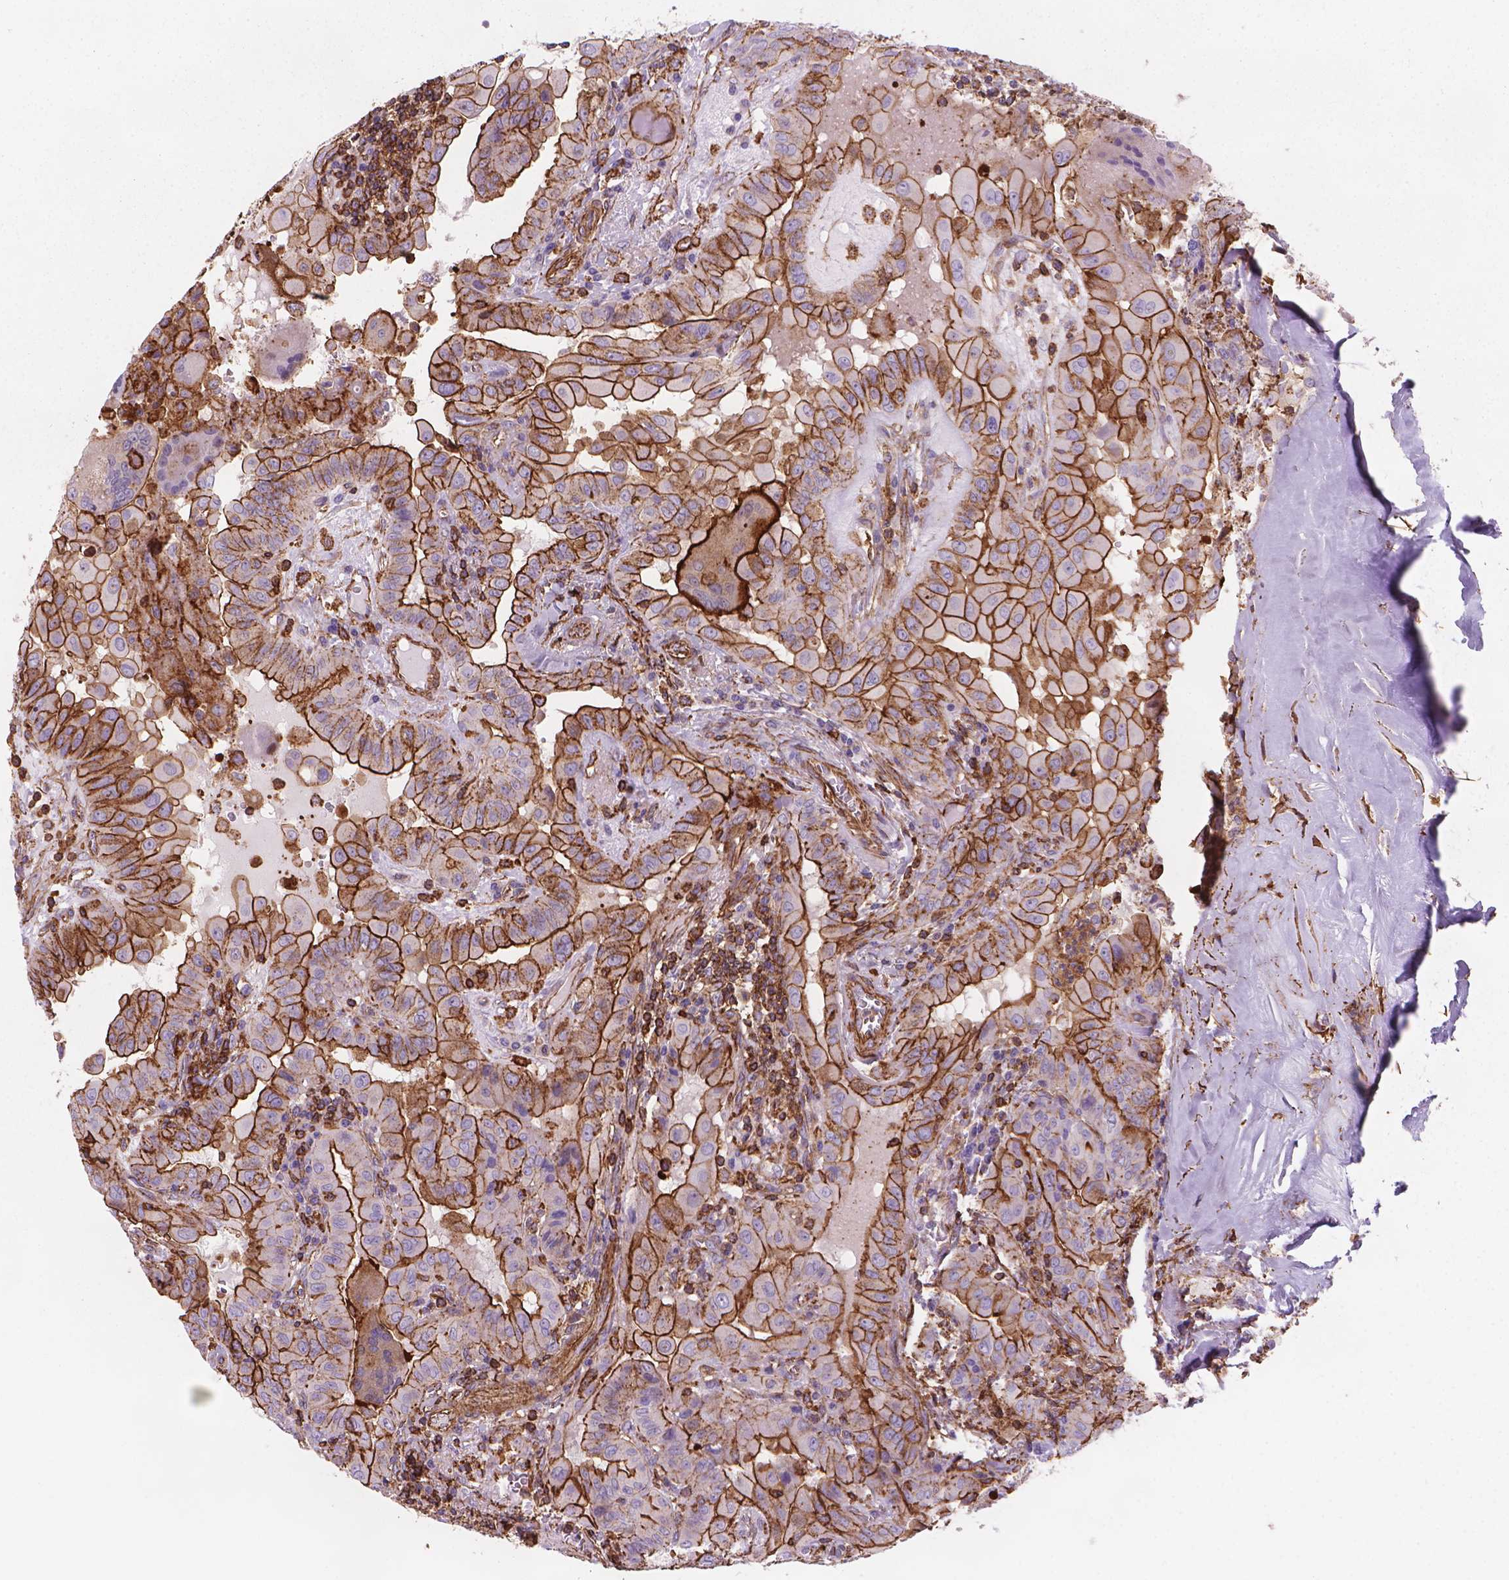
{"staining": {"intensity": "strong", "quantity": "25%-75%", "location": "cytoplasmic/membranous"}, "tissue": "thyroid cancer", "cell_type": "Tumor cells", "image_type": "cancer", "snomed": [{"axis": "morphology", "description": "Papillary adenocarcinoma, NOS"}, {"axis": "topography", "description": "Thyroid gland"}], "caption": "A brown stain highlights strong cytoplasmic/membranous expression of a protein in human thyroid papillary adenocarcinoma tumor cells.", "gene": "PATJ", "patient": {"sex": "female", "age": 37}}